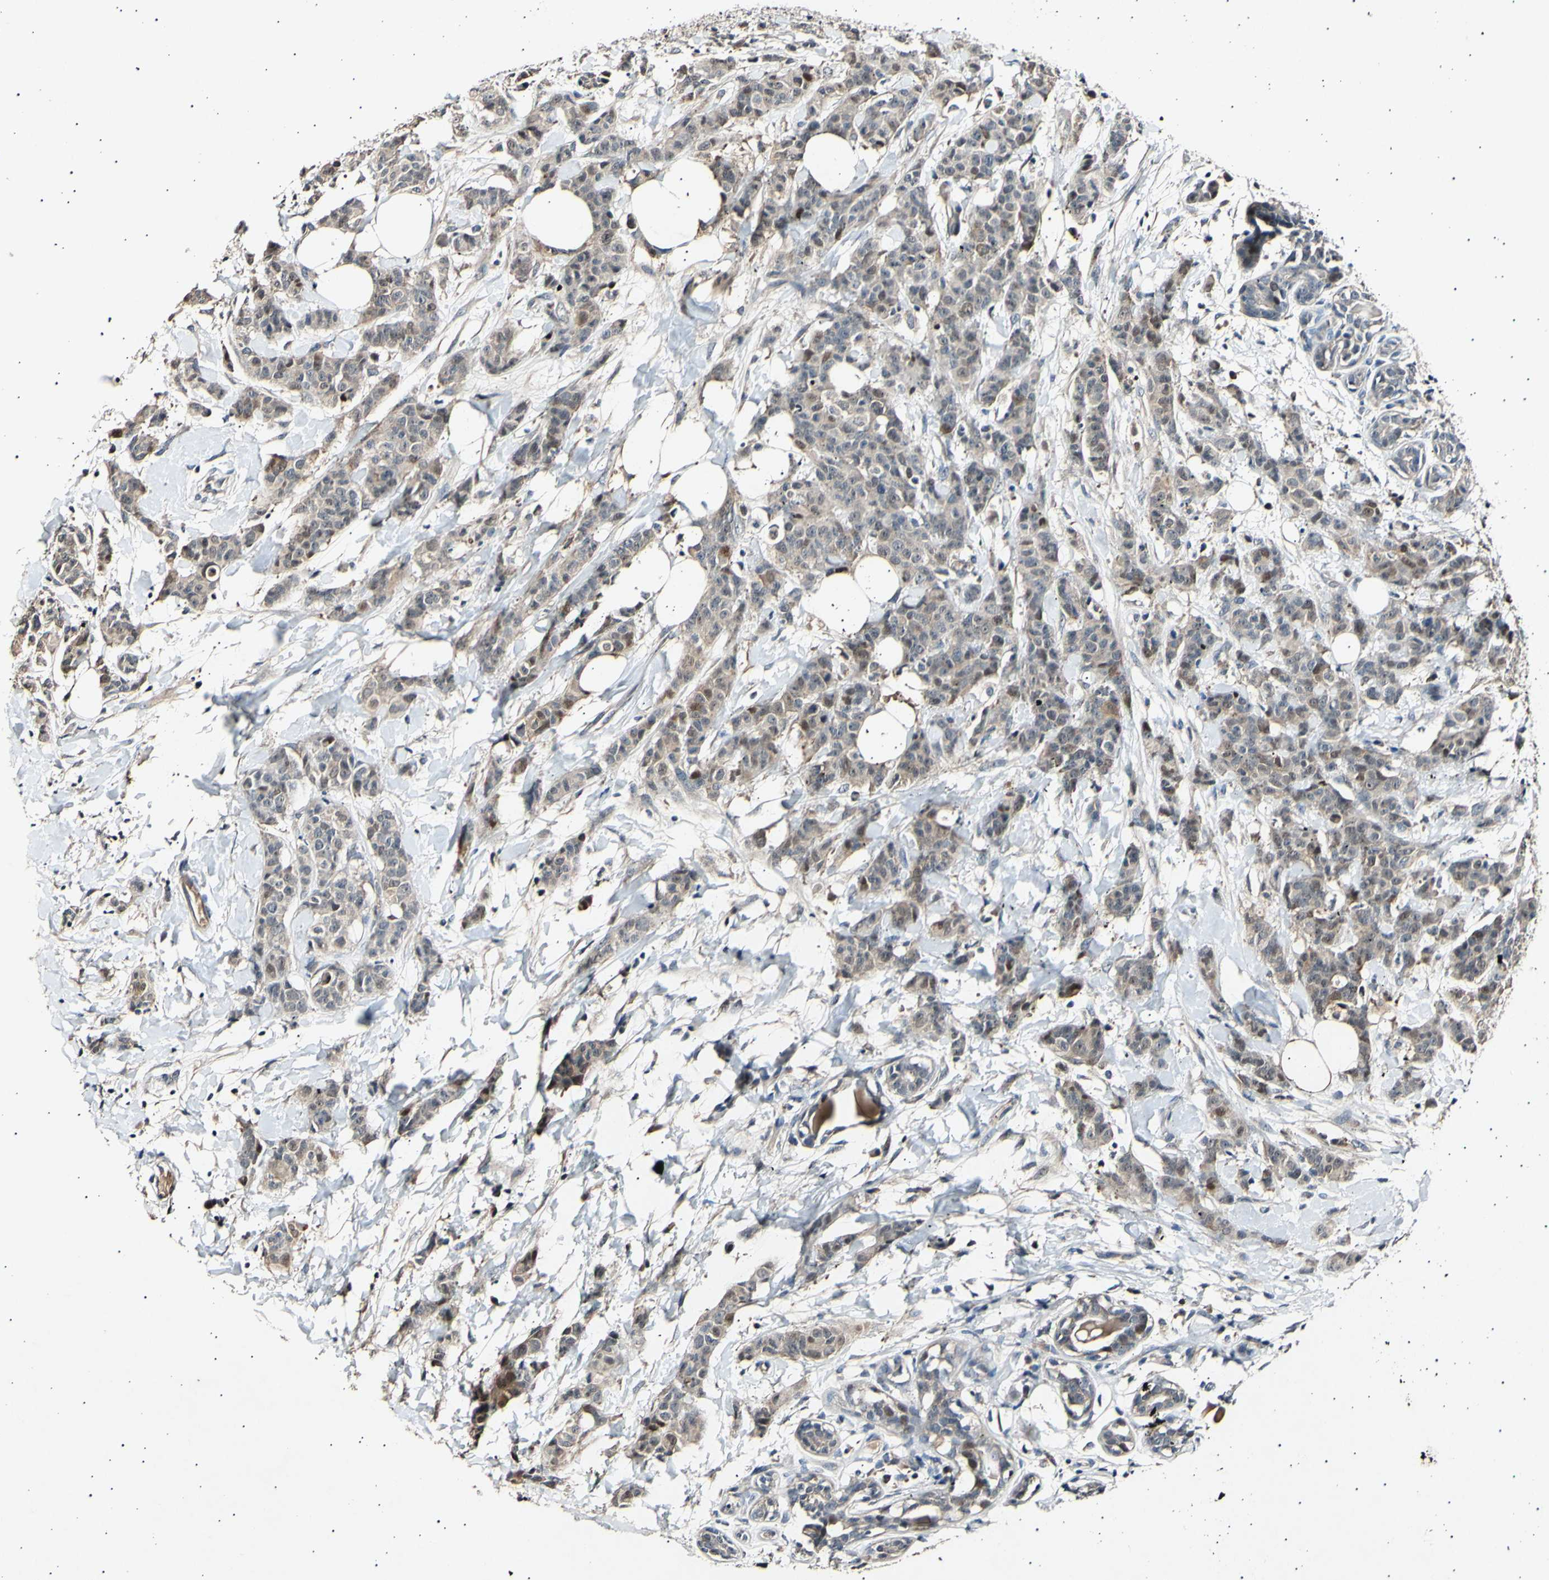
{"staining": {"intensity": "weak", "quantity": ">75%", "location": "cytoplasmic/membranous"}, "tissue": "breast cancer", "cell_type": "Tumor cells", "image_type": "cancer", "snomed": [{"axis": "morphology", "description": "Normal tissue, NOS"}, {"axis": "morphology", "description": "Duct carcinoma"}, {"axis": "topography", "description": "Breast"}], "caption": "This is a micrograph of immunohistochemistry staining of breast cancer (infiltrating ductal carcinoma), which shows weak positivity in the cytoplasmic/membranous of tumor cells.", "gene": "ADCY3", "patient": {"sex": "female", "age": 40}}